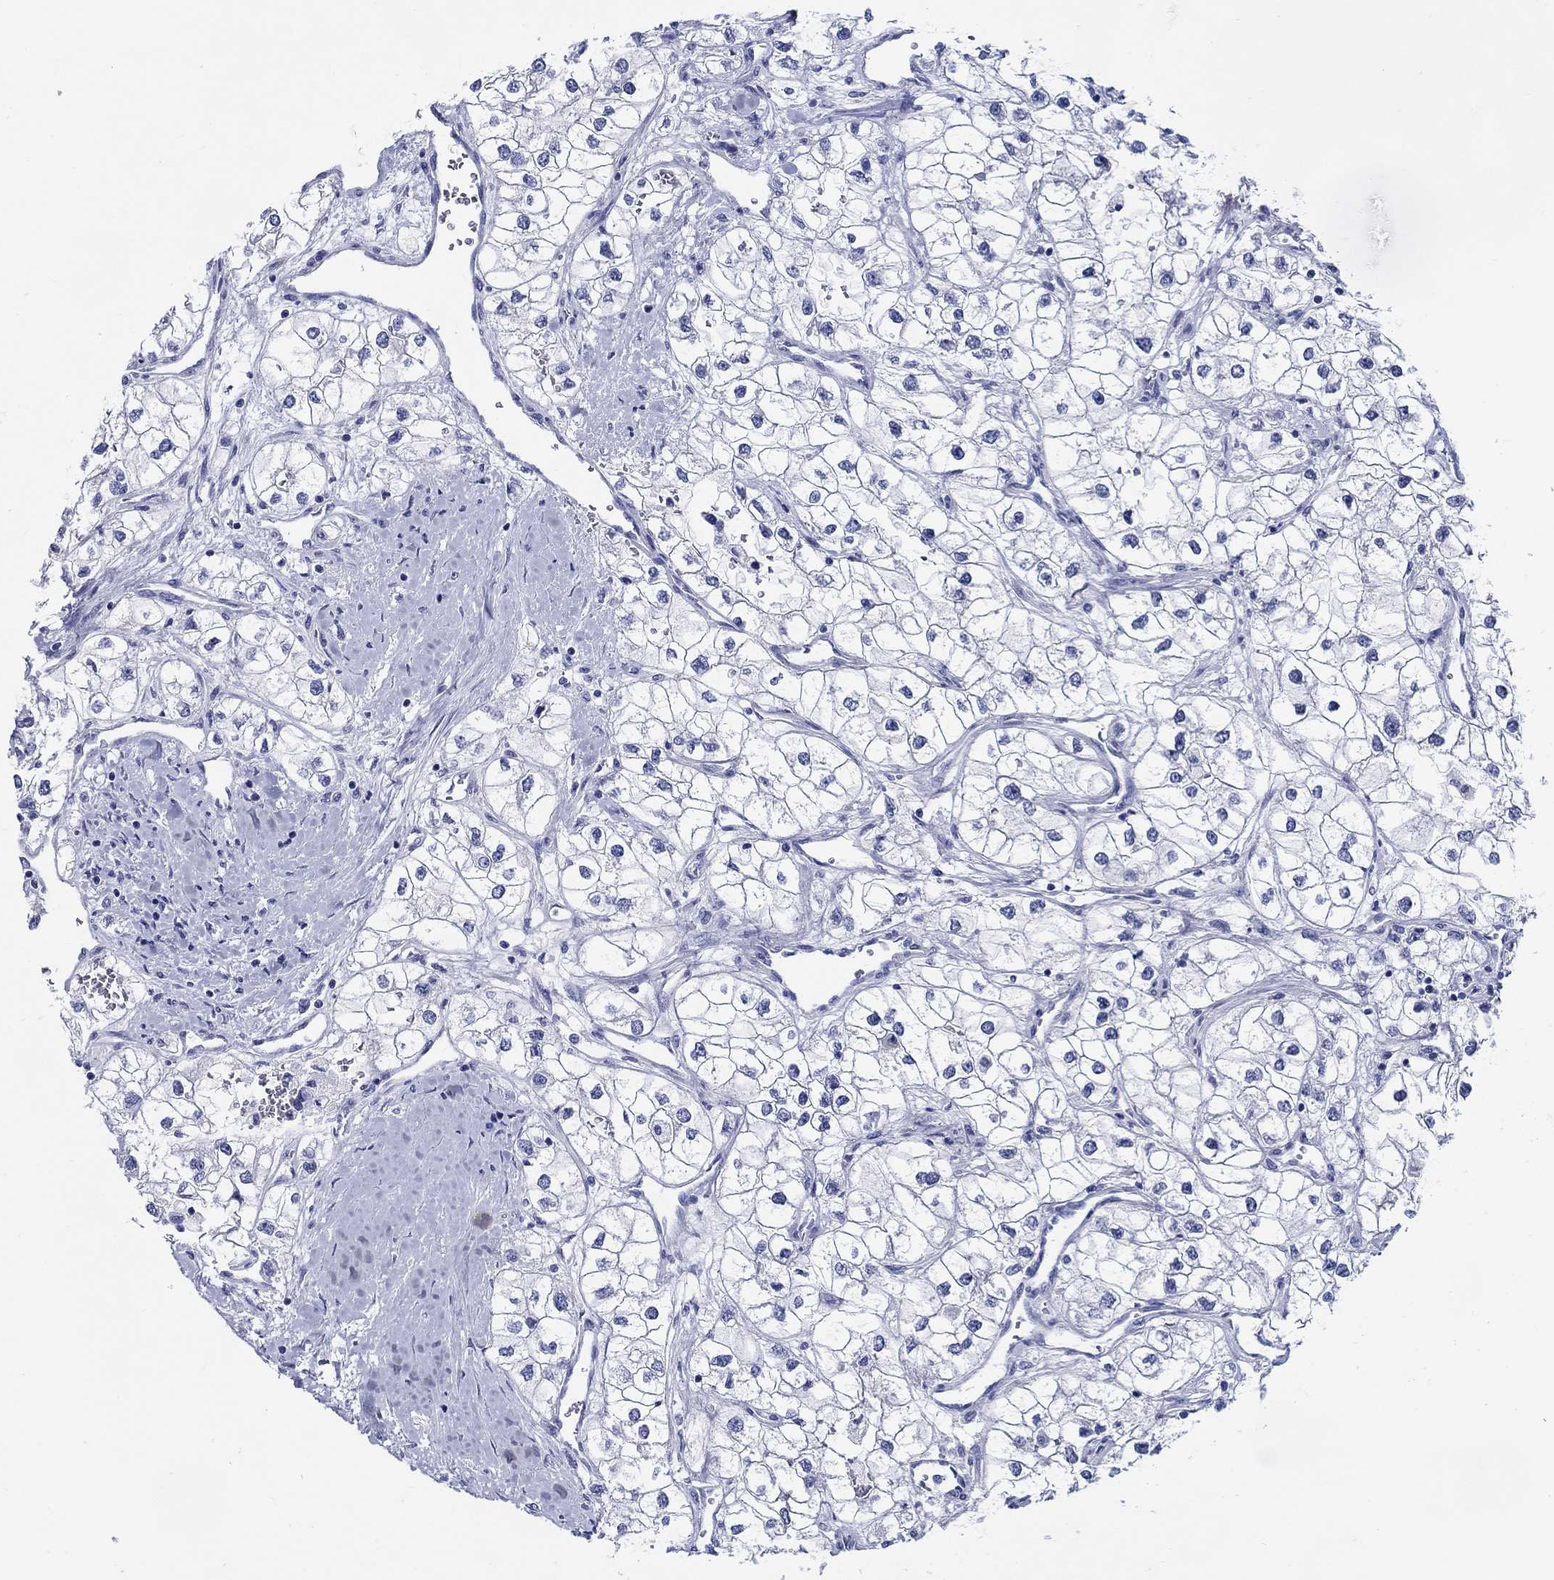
{"staining": {"intensity": "negative", "quantity": "none", "location": "none"}, "tissue": "renal cancer", "cell_type": "Tumor cells", "image_type": "cancer", "snomed": [{"axis": "morphology", "description": "Adenocarcinoma, NOS"}, {"axis": "topography", "description": "Kidney"}], "caption": "Immunohistochemistry (IHC) histopathology image of neoplastic tissue: renal cancer (adenocarcinoma) stained with DAB (3,3'-diaminobenzidine) reveals no significant protein expression in tumor cells.", "gene": "CRYGS", "patient": {"sex": "male", "age": 59}}